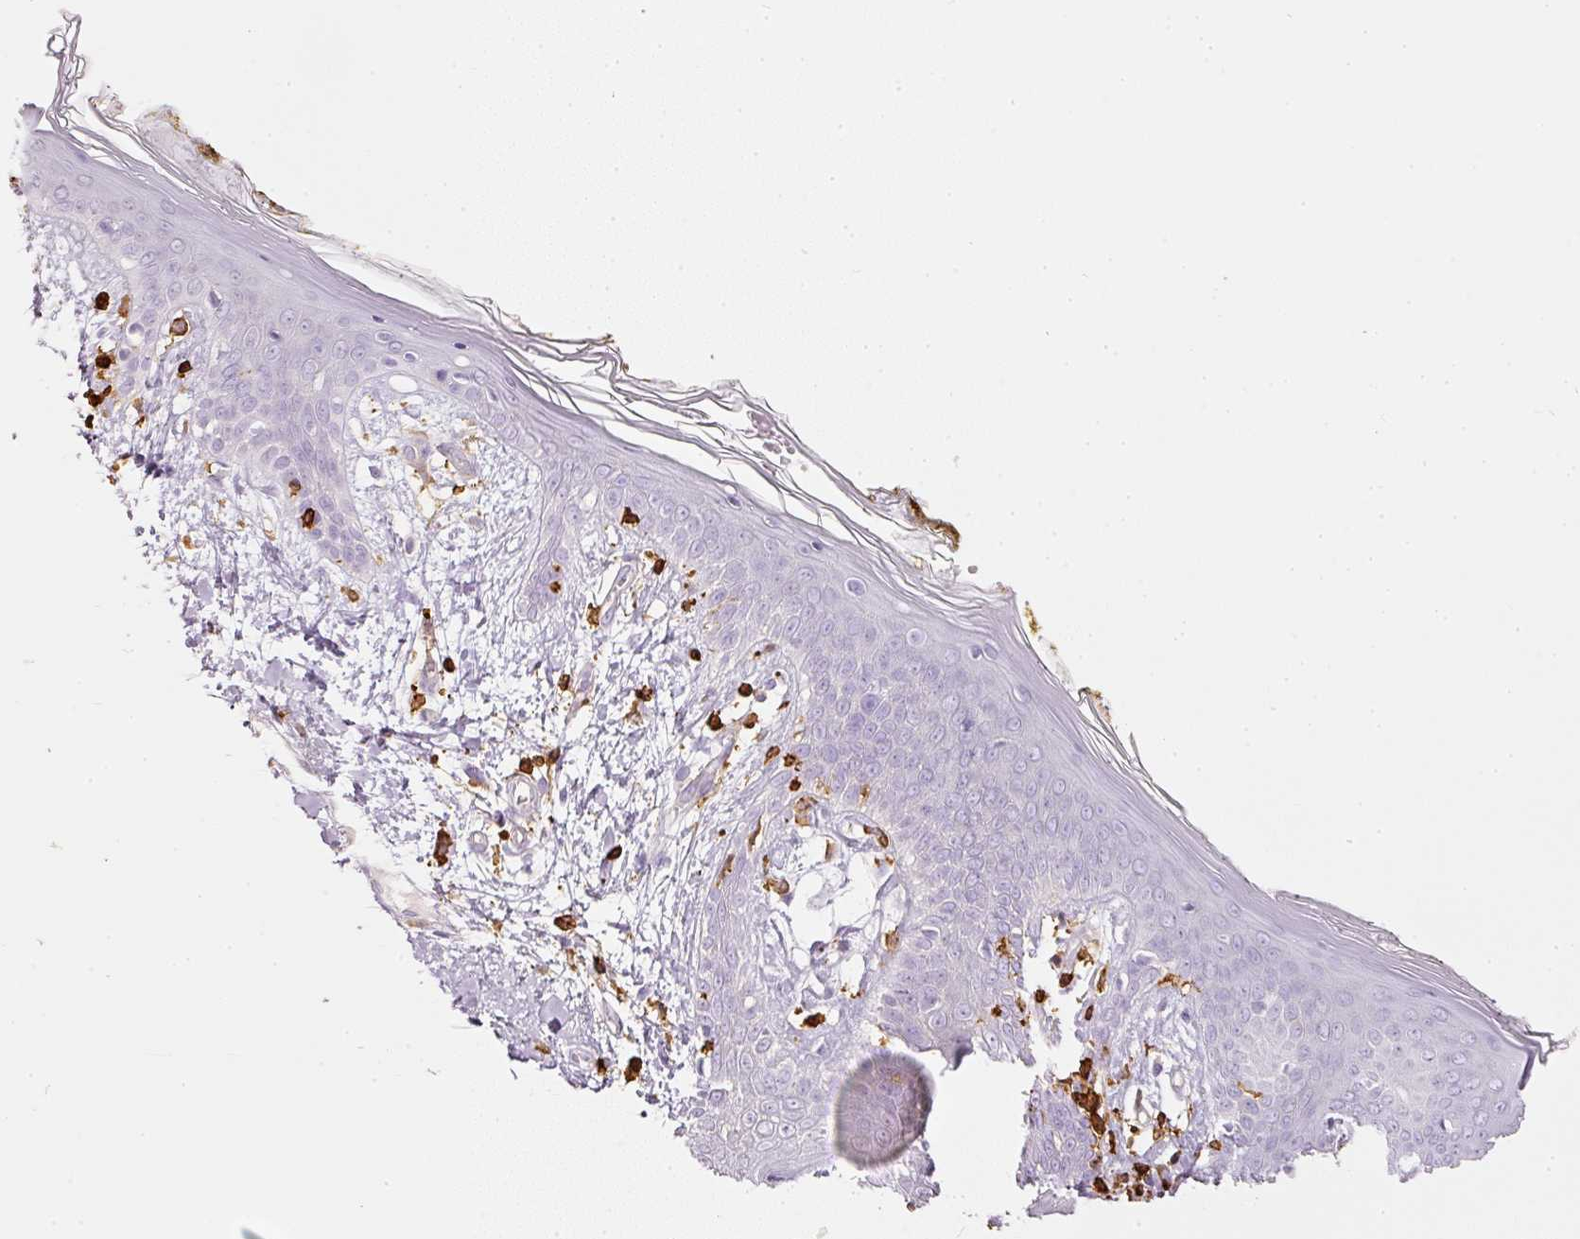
{"staining": {"intensity": "negative", "quantity": "none", "location": "none"}, "tissue": "skin", "cell_type": "Fibroblasts", "image_type": "normal", "snomed": [{"axis": "morphology", "description": "Normal tissue, NOS"}, {"axis": "topography", "description": "Skin"}], "caption": "Immunohistochemical staining of benign skin exhibits no significant positivity in fibroblasts.", "gene": "EVL", "patient": {"sex": "female", "age": 34}}